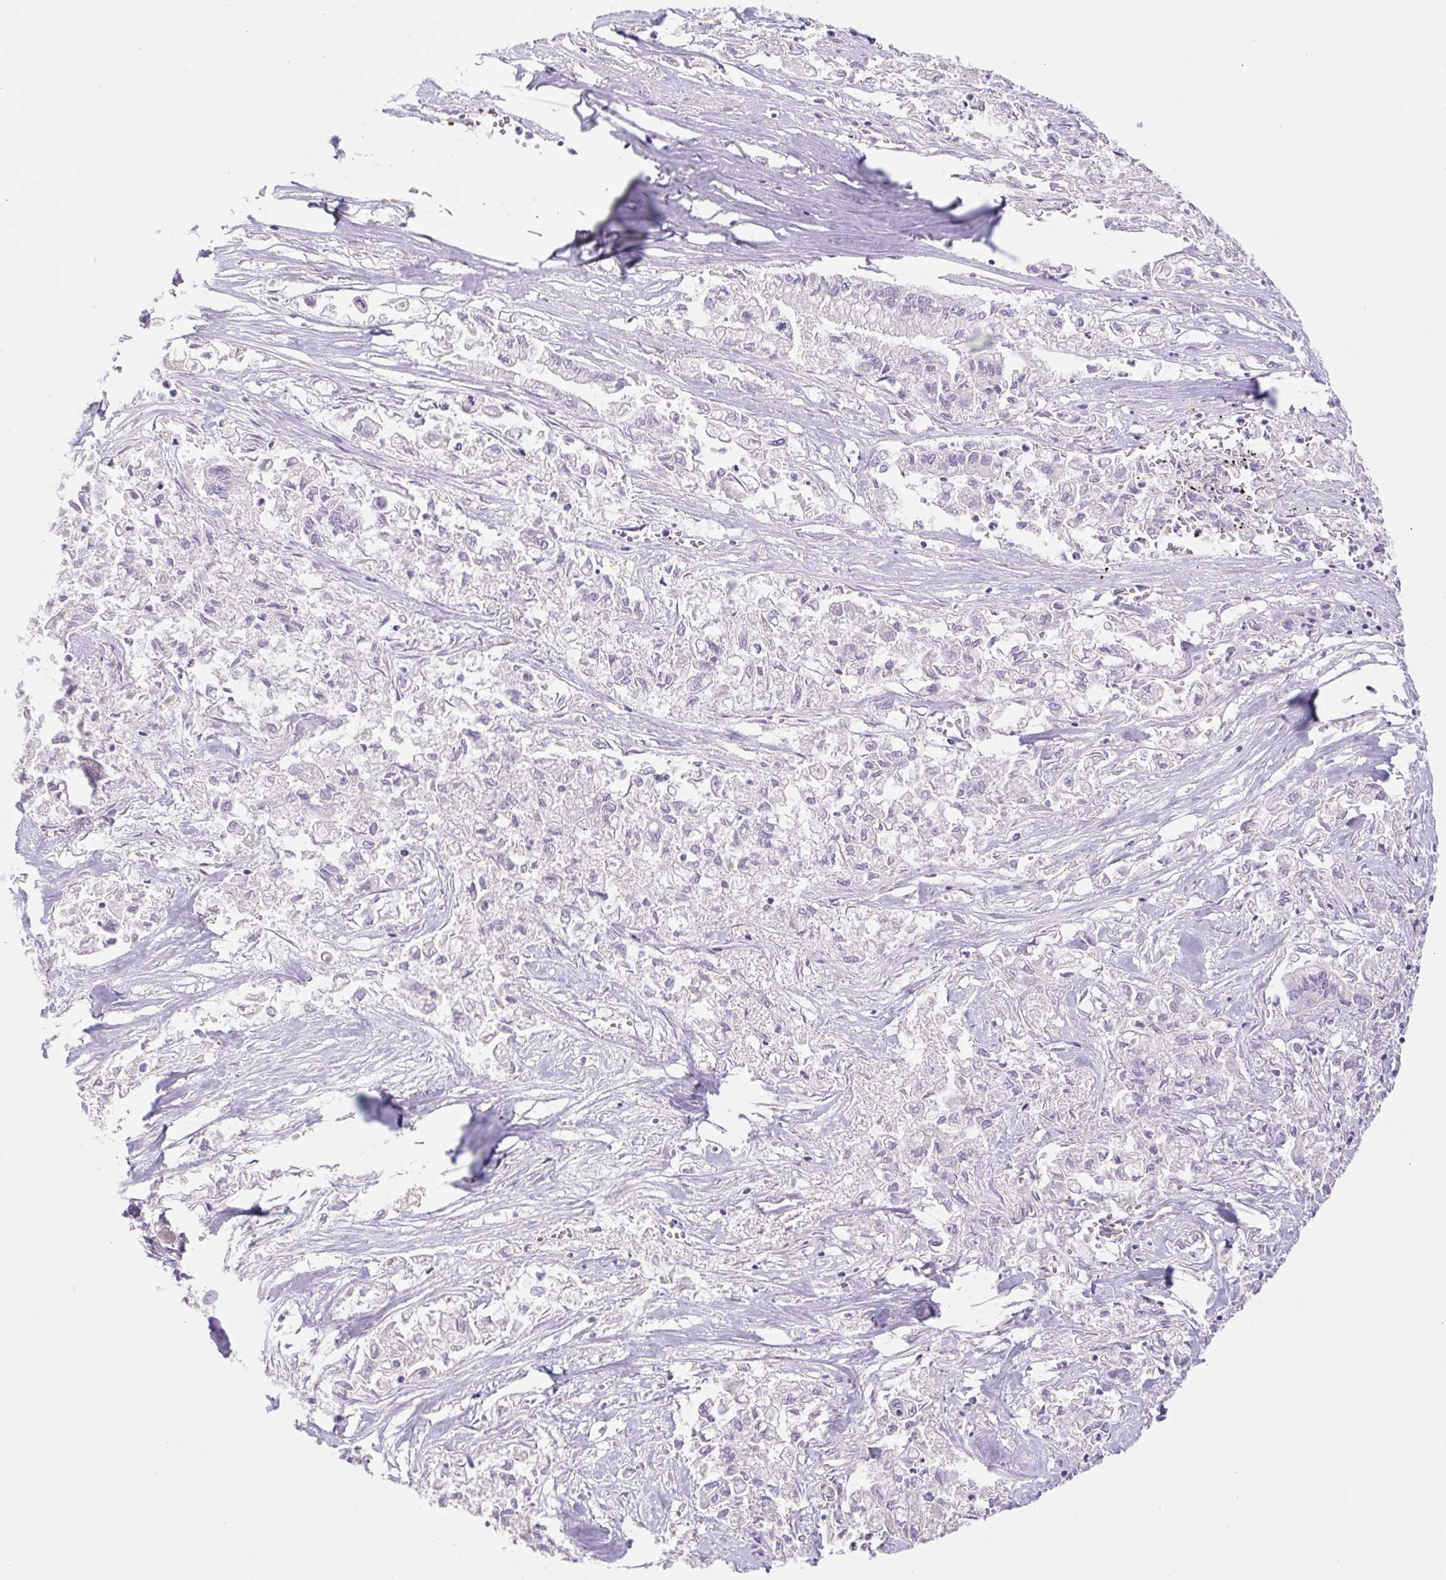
{"staining": {"intensity": "negative", "quantity": "none", "location": "none"}, "tissue": "pancreatic cancer", "cell_type": "Tumor cells", "image_type": "cancer", "snomed": [{"axis": "morphology", "description": "Adenocarcinoma, NOS"}, {"axis": "topography", "description": "Pancreas"}], "caption": "Tumor cells show no significant expression in pancreatic adenocarcinoma.", "gene": "FKBP6", "patient": {"sex": "male", "age": 72}}